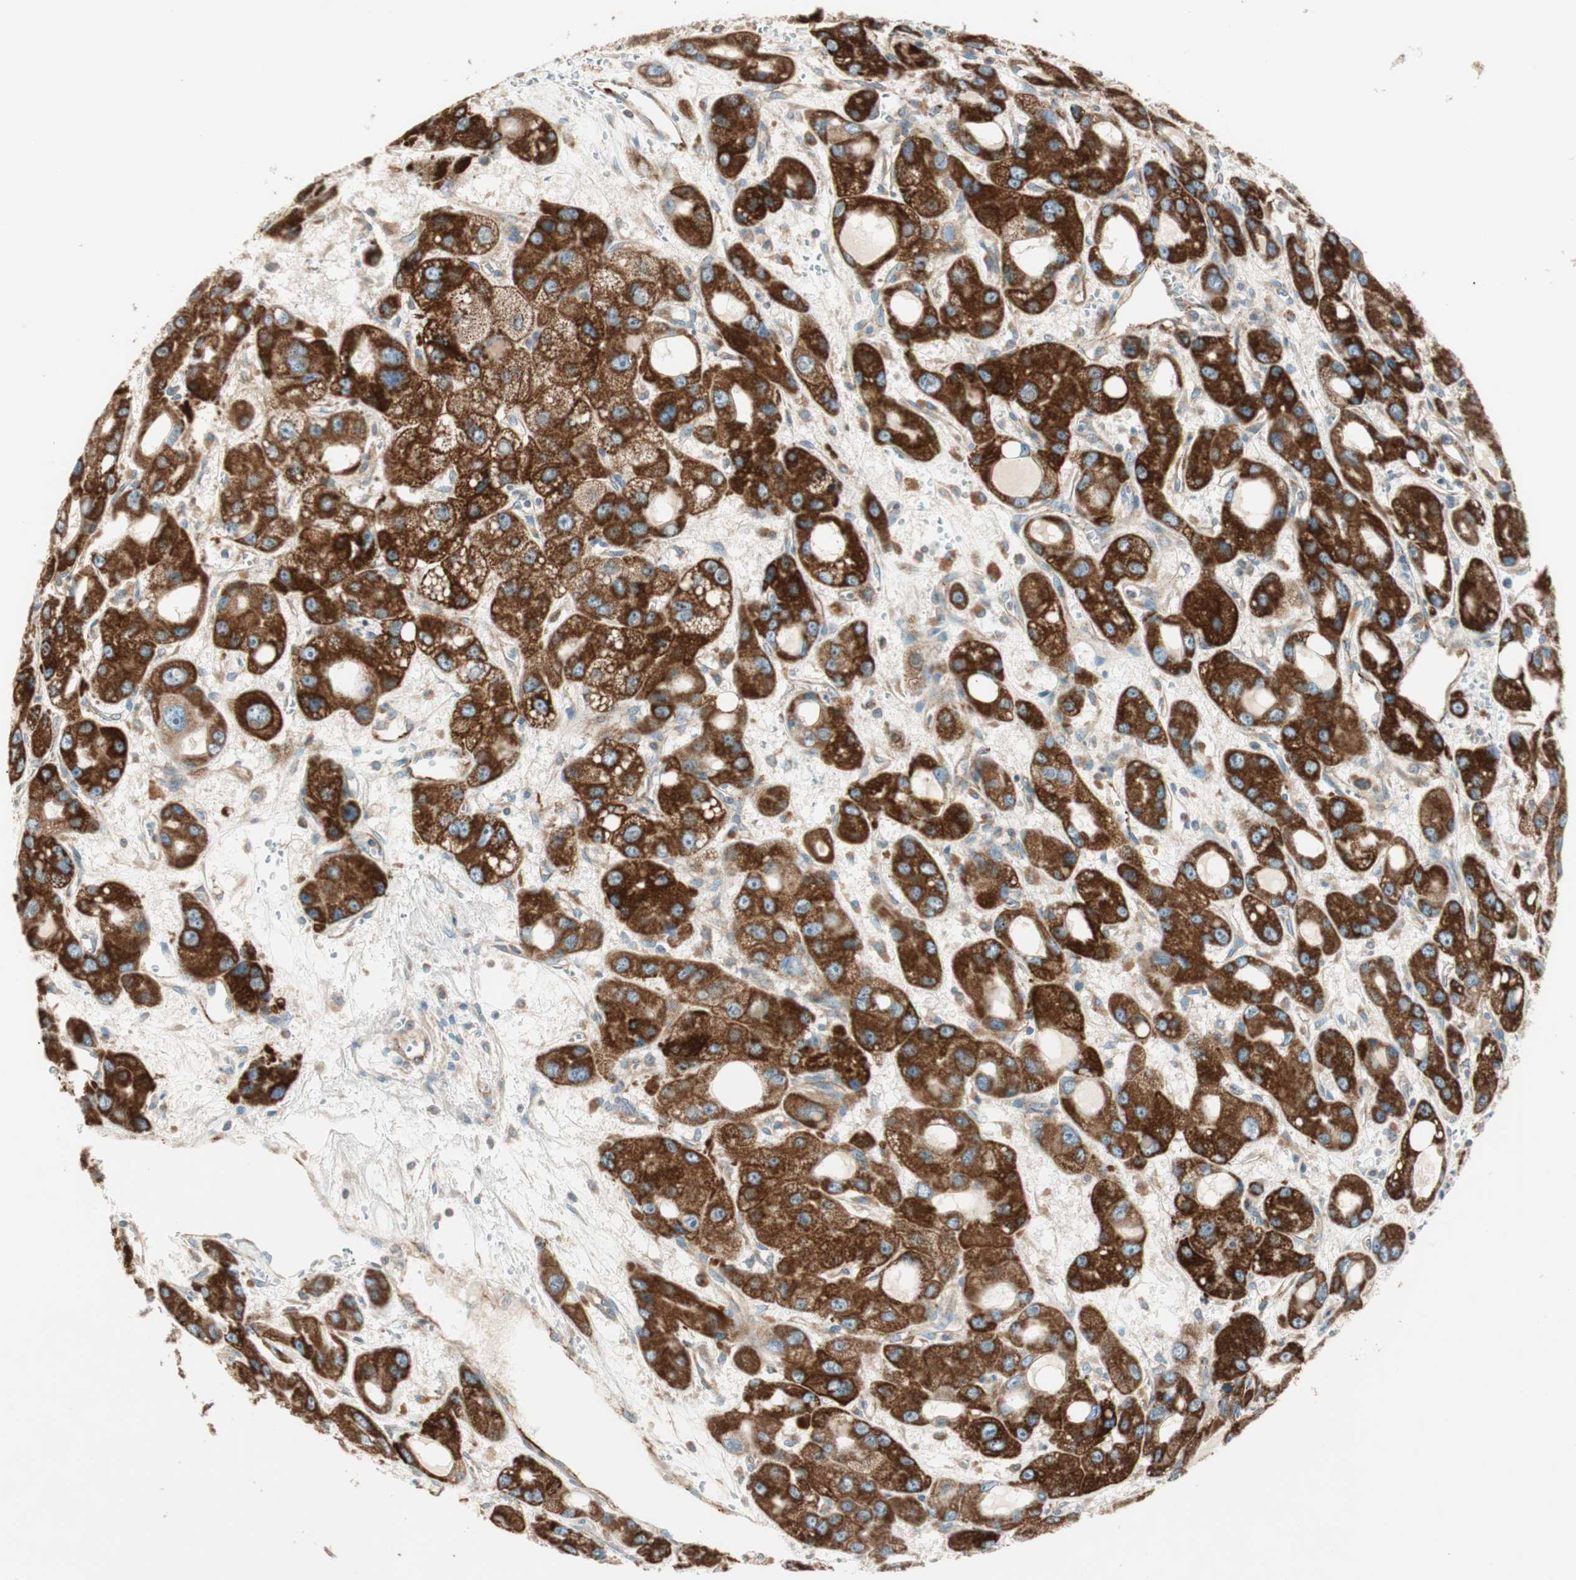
{"staining": {"intensity": "strong", "quantity": ">75%", "location": "cytoplasmic/membranous"}, "tissue": "liver cancer", "cell_type": "Tumor cells", "image_type": "cancer", "snomed": [{"axis": "morphology", "description": "Carcinoma, Hepatocellular, NOS"}, {"axis": "topography", "description": "Liver"}], "caption": "The immunohistochemical stain labels strong cytoplasmic/membranous positivity in tumor cells of liver hepatocellular carcinoma tissue.", "gene": "CC2D1A", "patient": {"sex": "male", "age": 55}}